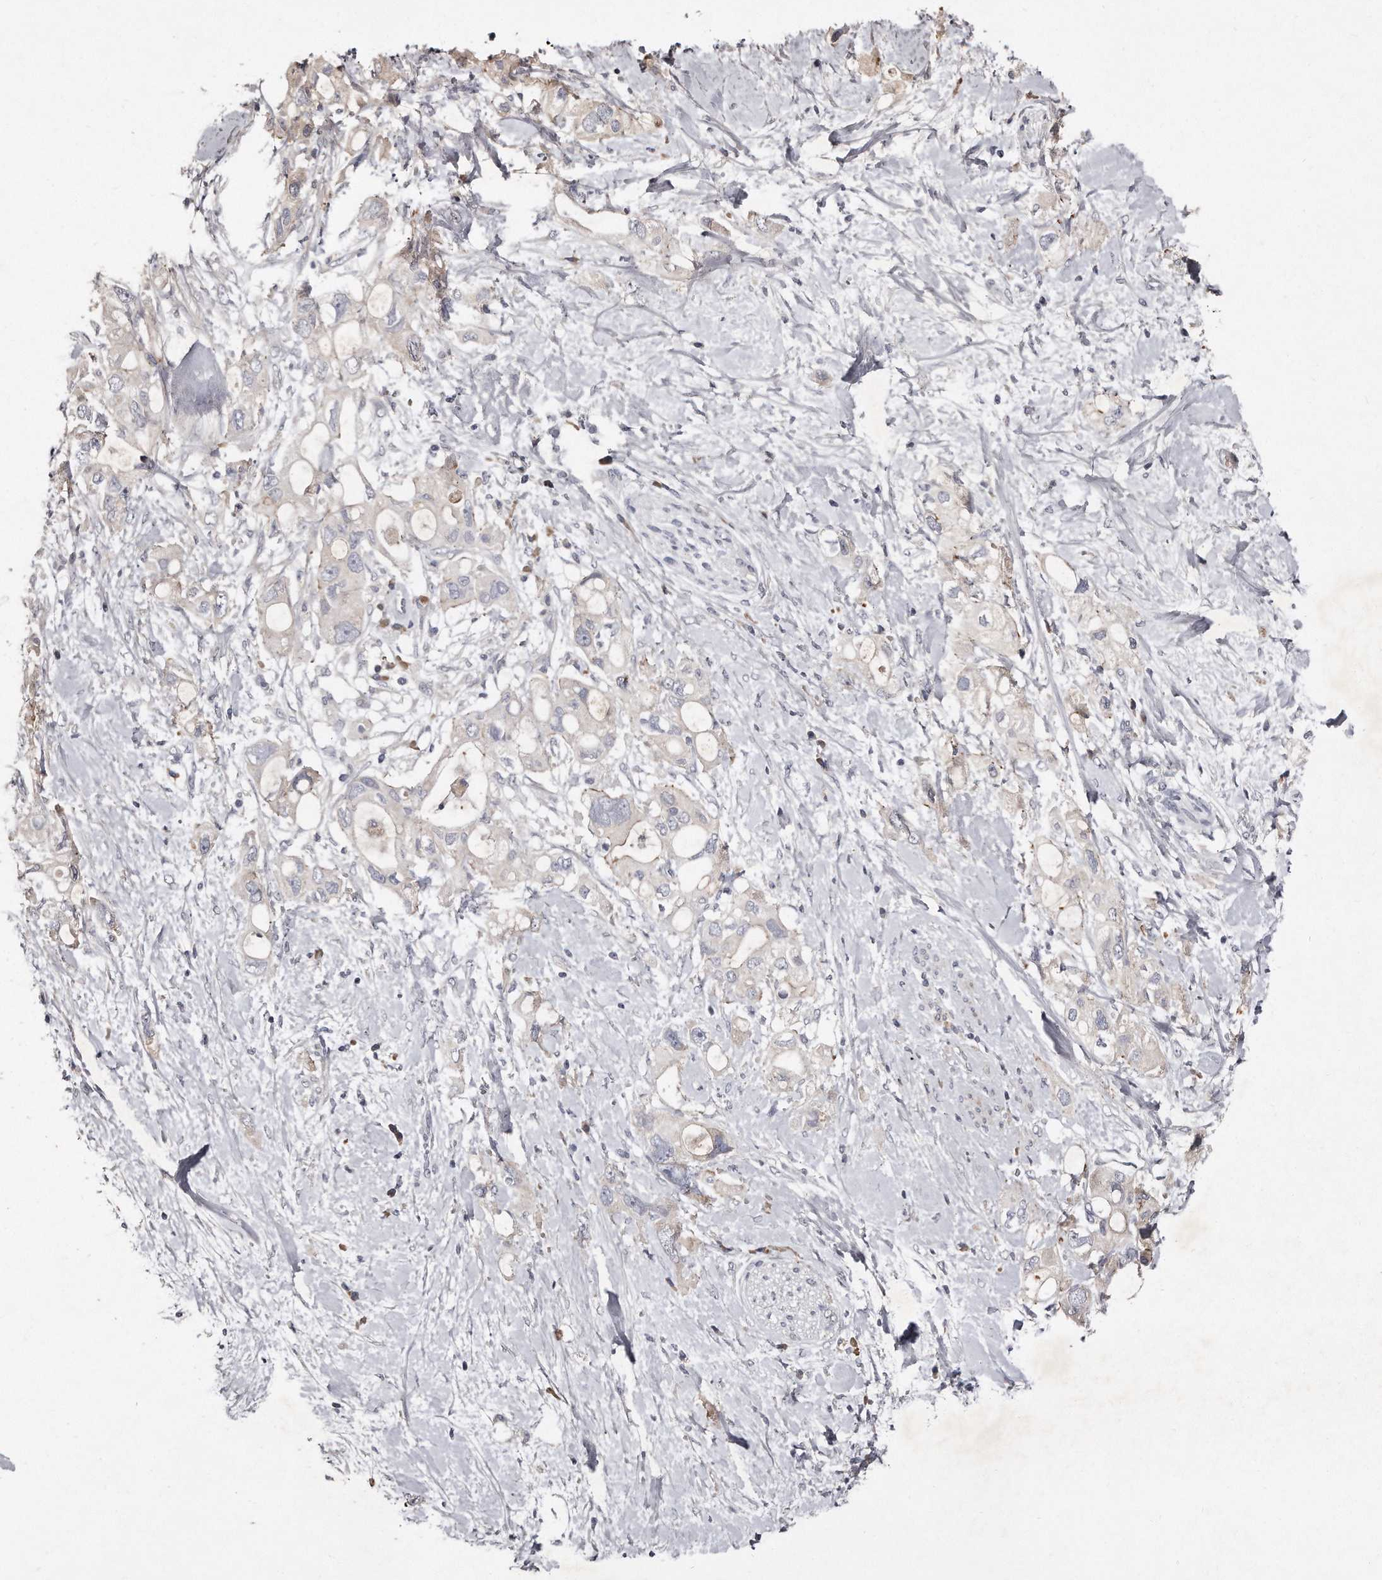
{"staining": {"intensity": "negative", "quantity": "none", "location": "none"}, "tissue": "pancreatic cancer", "cell_type": "Tumor cells", "image_type": "cancer", "snomed": [{"axis": "morphology", "description": "Adenocarcinoma, NOS"}, {"axis": "topography", "description": "Pancreas"}], "caption": "DAB (3,3'-diaminobenzidine) immunohistochemical staining of adenocarcinoma (pancreatic) reveals no significant staining in tumor cells.", "gene": "TECR", "patient": {"sex": "female", "age": 56}}